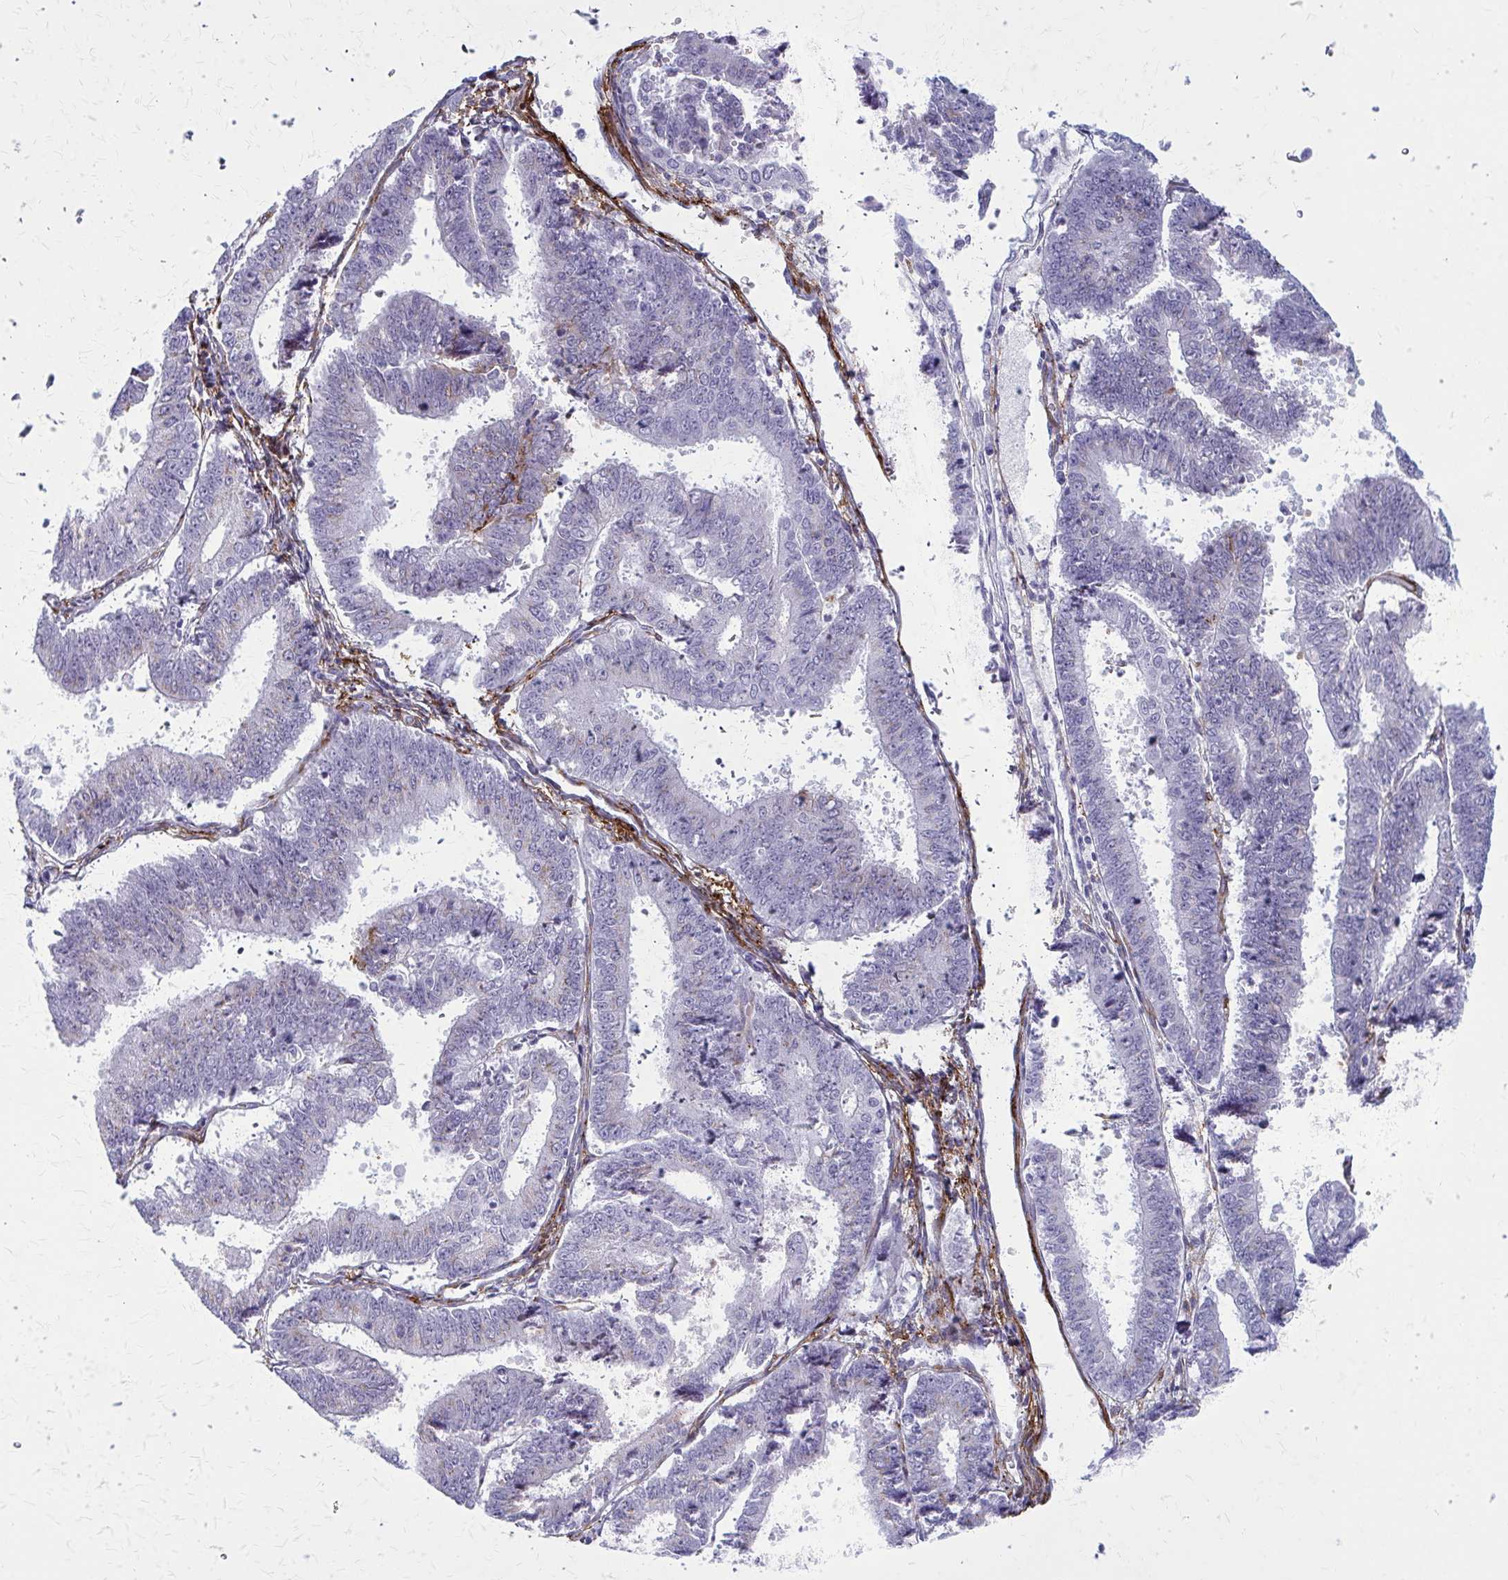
{"staining": {"intensity": "negative", "quantity": "none", "location": "none"}, "tissue": "endometrial cancer", "cell_type": "Tumor cells", "image_type": "cancer", "snomed": [{"axis": "morphology", "description": "Adenocarcinoma, NOS"}, {"axis": "topography", "description": "Endometrium"}], "caption": "Human endometrial adenocarcinoma stained for a protein using IHC demonstrates no positivity in tumor cells.", "gene": "AKAP12", "patient": {"sex": "female", "age": 73}}